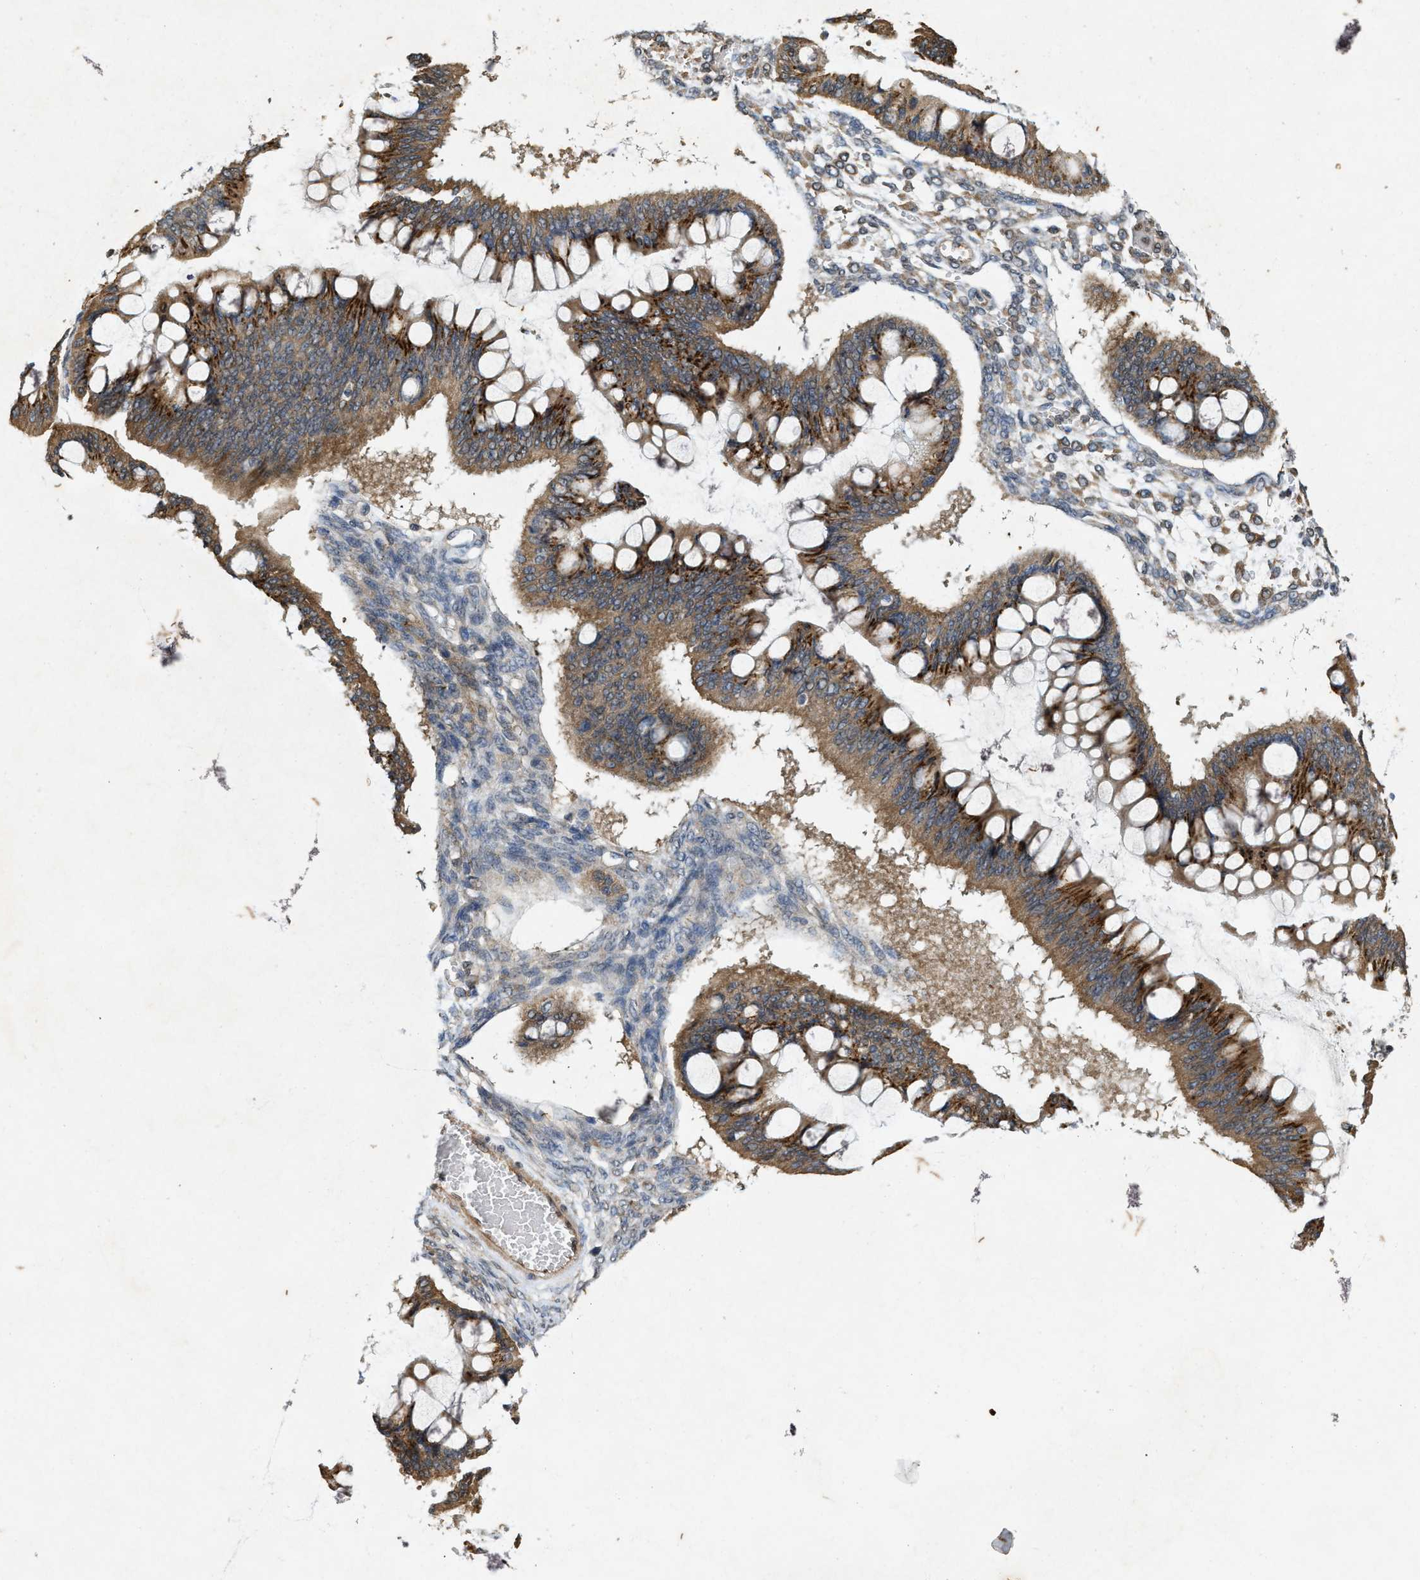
{"staining": {"intensity": "strong", "quantity": ">75%", "location": "cytoplasmic/membranous"}, "tissue": "ovarian cancer", "cell_type": "Tumor cells", "image_type": "cancer", "snomed": [{"axis": "morphology", "description": "Cystadenocarcinoma, mucinous, NOS"}, {"axis": "topography", "description": "Ovary"}], "caption": "Ovarian cancer stained for a protein displays strong cytoplasmic/membranous positivity in tumor cells. Nuclei are stained in blue.", "gene": "KIF21A", "patient": {"sex": "female", "age": 73}}